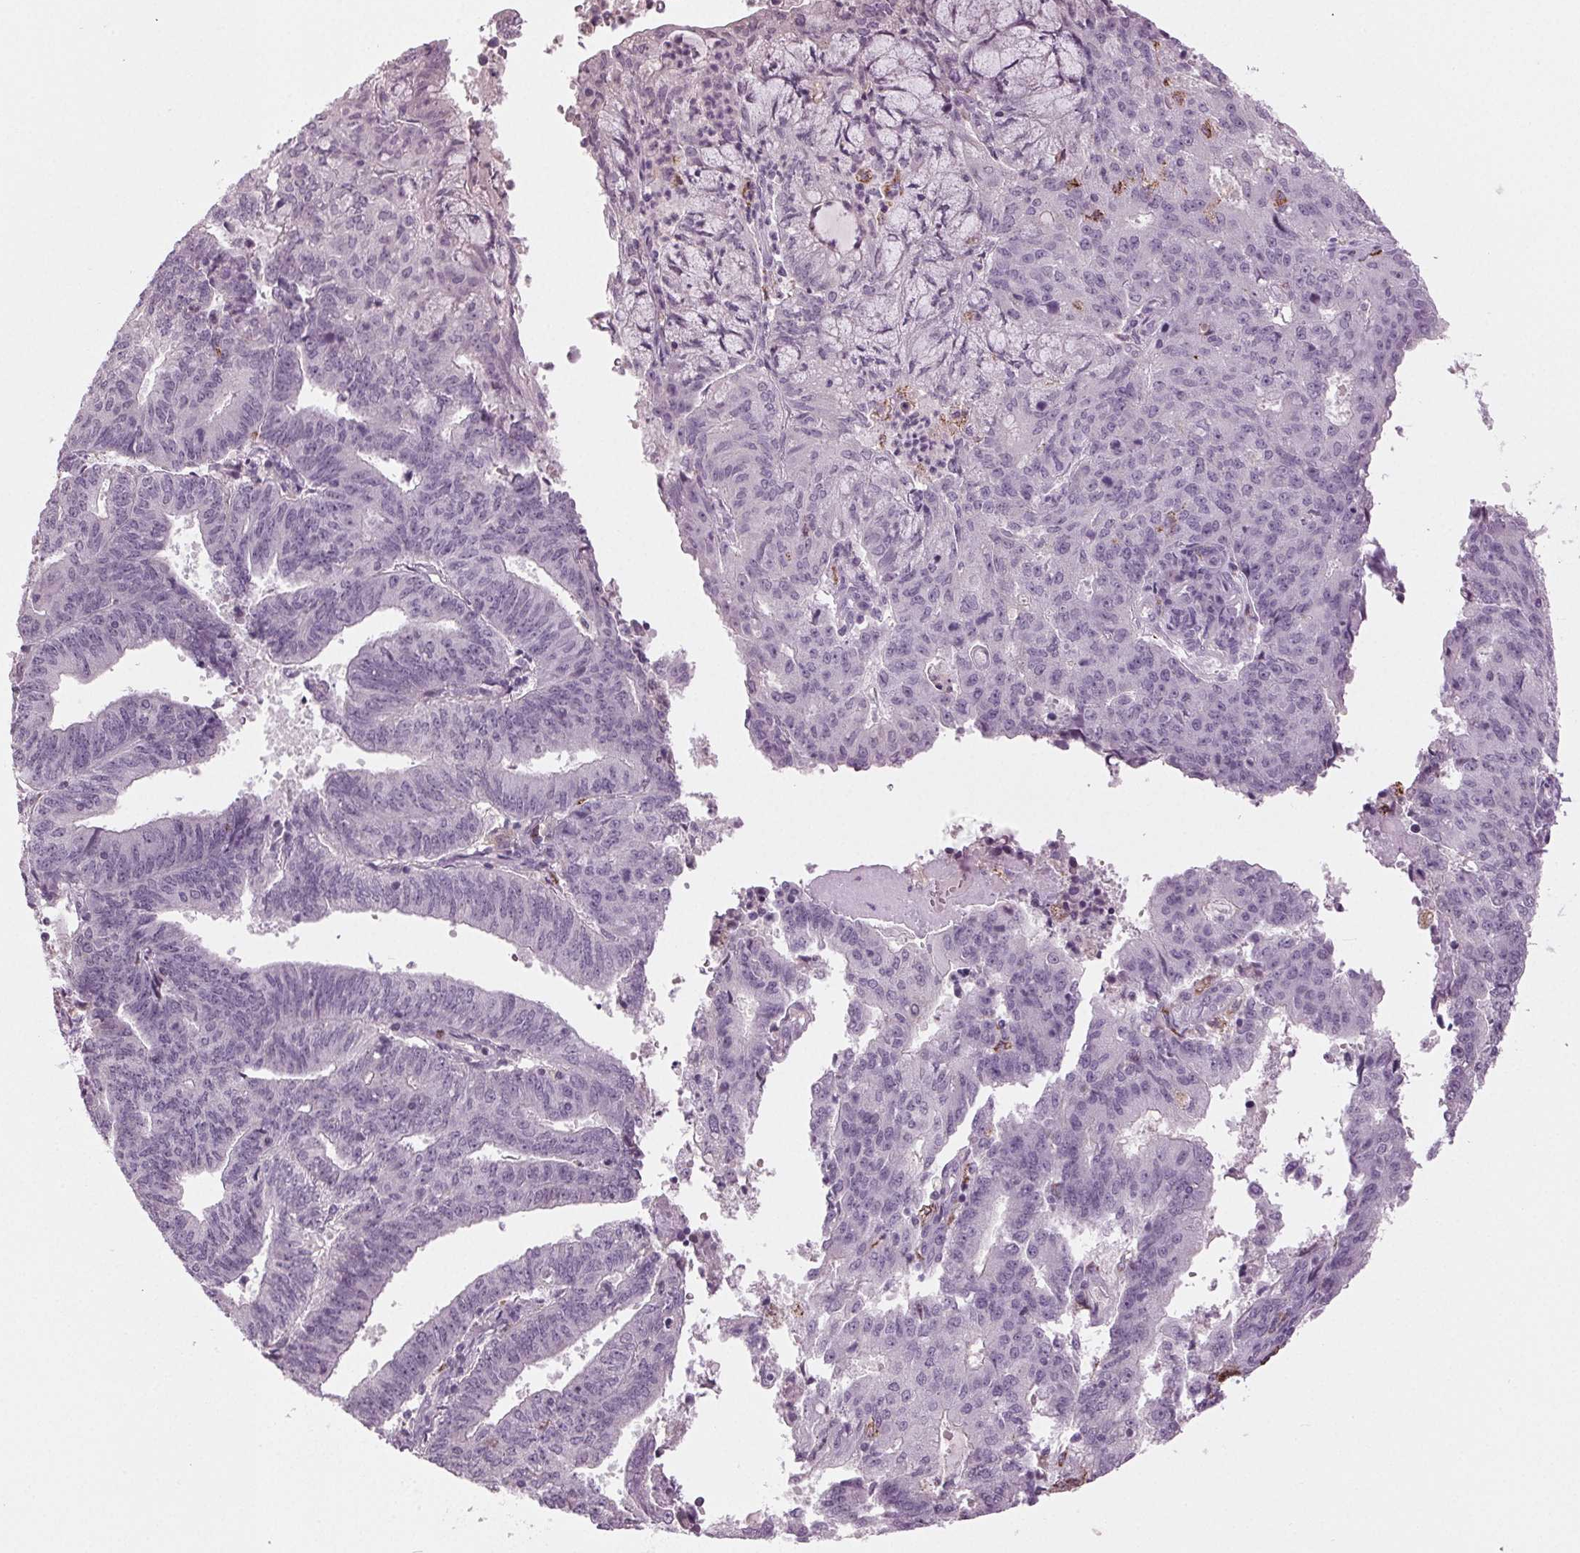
{"staining": {"intensity": "negative", "quantity": "none", "location": "none"}, "tissue": "endometrial cancer", "cell_type": "Tumor cells", "image_type": "cancer", "snomed": [{"axis": "morphology", "description": "Adenocarcinoma, NOS"}, {"axis": "topography", "description": "Endometrium"}], "caption": "Human endometrial cancer stained for a protein using immunohistochemistry displays no expression in tumor cells.", "gene": "DNAH12", "patient": {"sex": "female", "age": 82}}